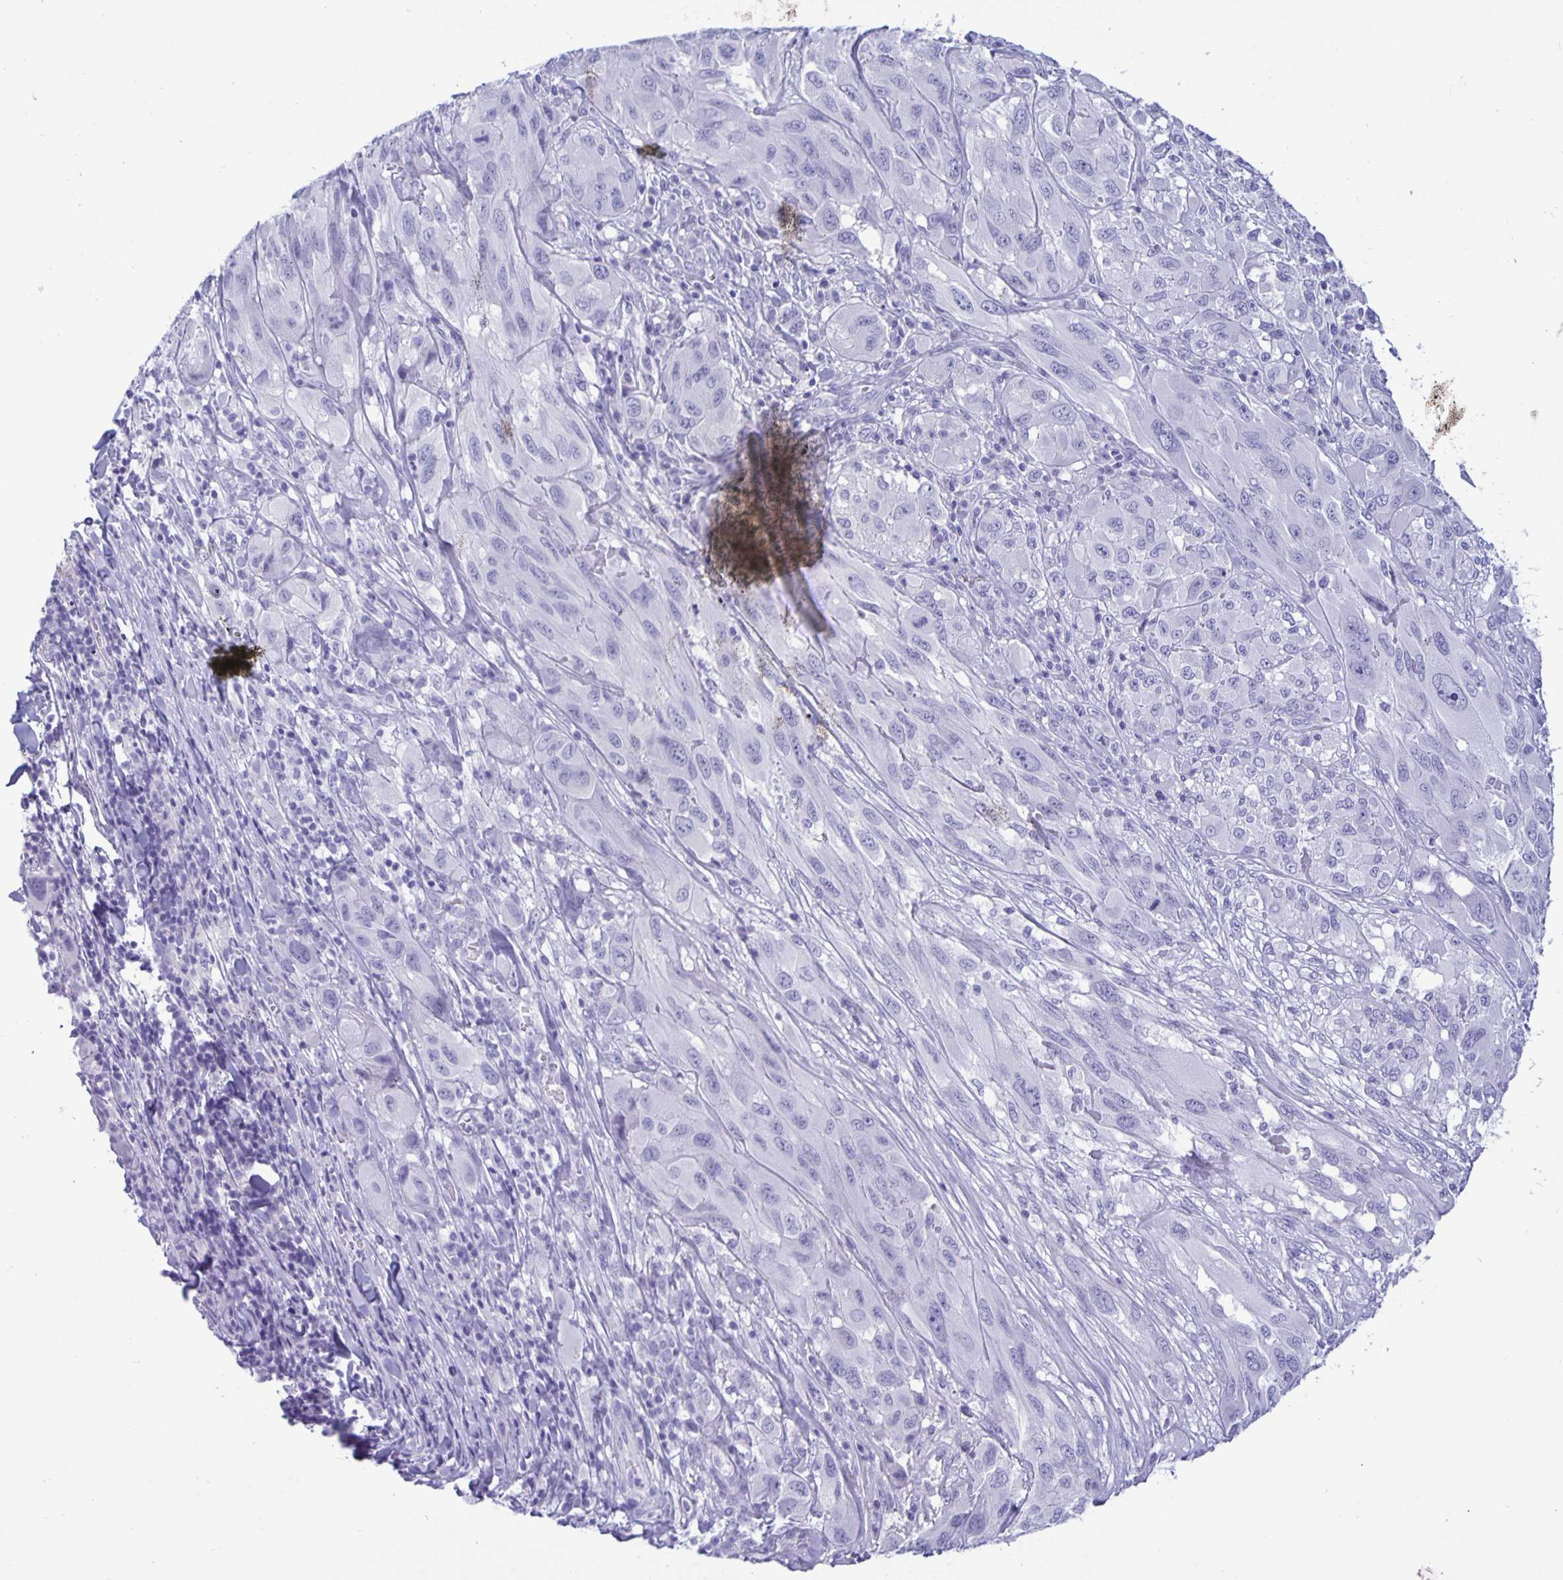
{"staining": {"intensity": "negative", "quantity": "none", "location": "none"}, "tissue": "melanoma", "cell_type": "Tumor cells", "image_type": "cancer", "snomed": [{"axis": "morphology", "description": "Malignant melanoma, NOS"}, {"axis": "topography", "description": "Skin"}], "caption": "A photomicrograph of melanoma stained for a protein displays no brown staining in tumor cells.", "gene": "BPIFA3", "patient": {"sex": "female", "age": 91}}